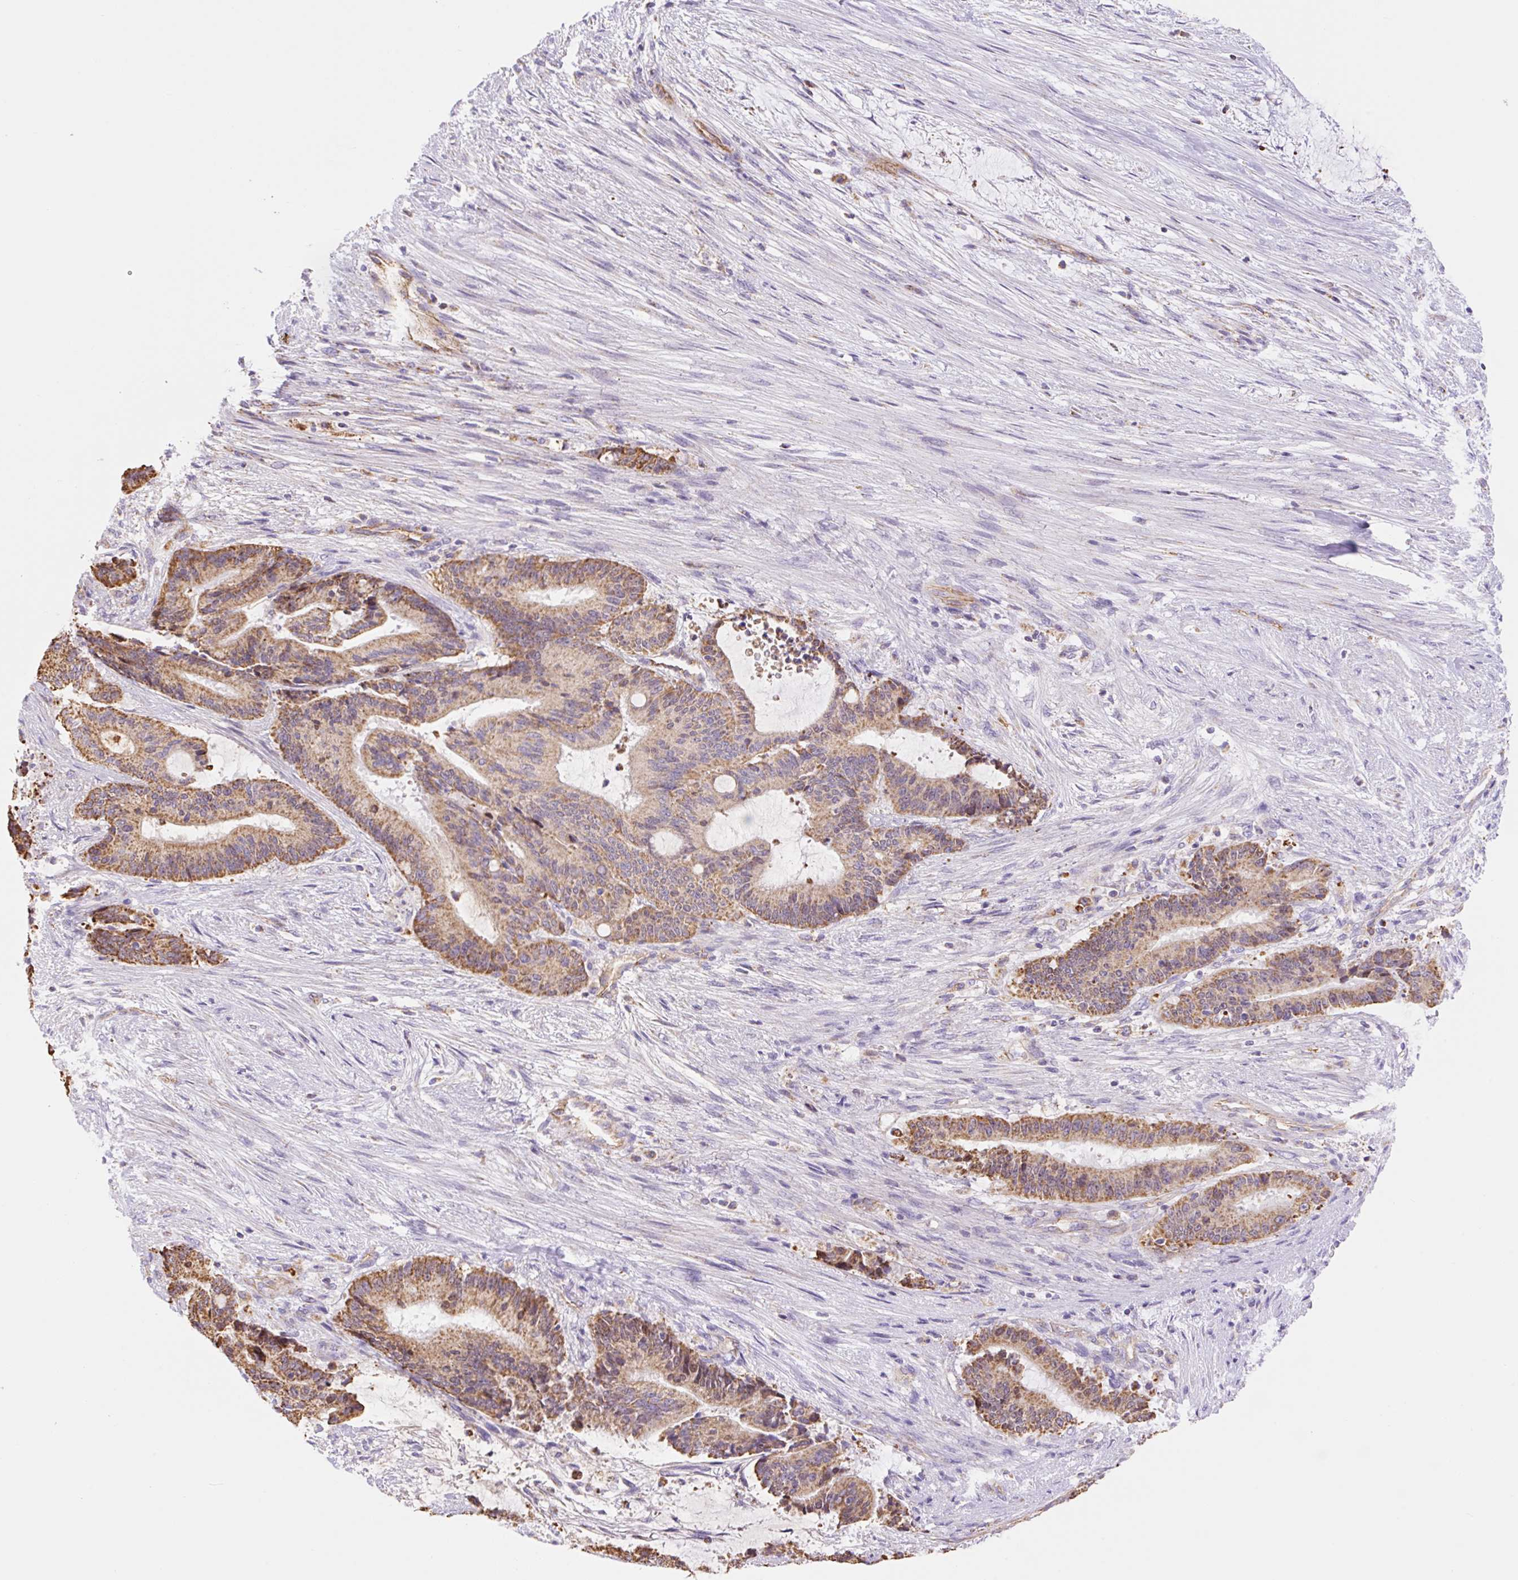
{"staining": {"intensity": "moderate", "quantity": ">75%", "location": "cytoplasmic/membranous"}, "tissue": "liver cancer", "cell_type": "Tumor cells", "image_type": "cancer", "snomed": [{"axis": "morphology", "description": "Normal tissue, NOS"}, {"axis": "morphology", "description": "Cholangiocarcinoma"}, {"axis": "topography", "description": "Liver"}, {"axis": "topography", "description": "Peripheral nerve tissue"}], "caption": "A micrograph of human liver cancer (cholangiocarcinoma) stained for a protein reveals moderate cytoplasmic/membranous brown staining in tumor cells.", "gene": "ESAM", "patient": {"sex": "female", "age": 73}}